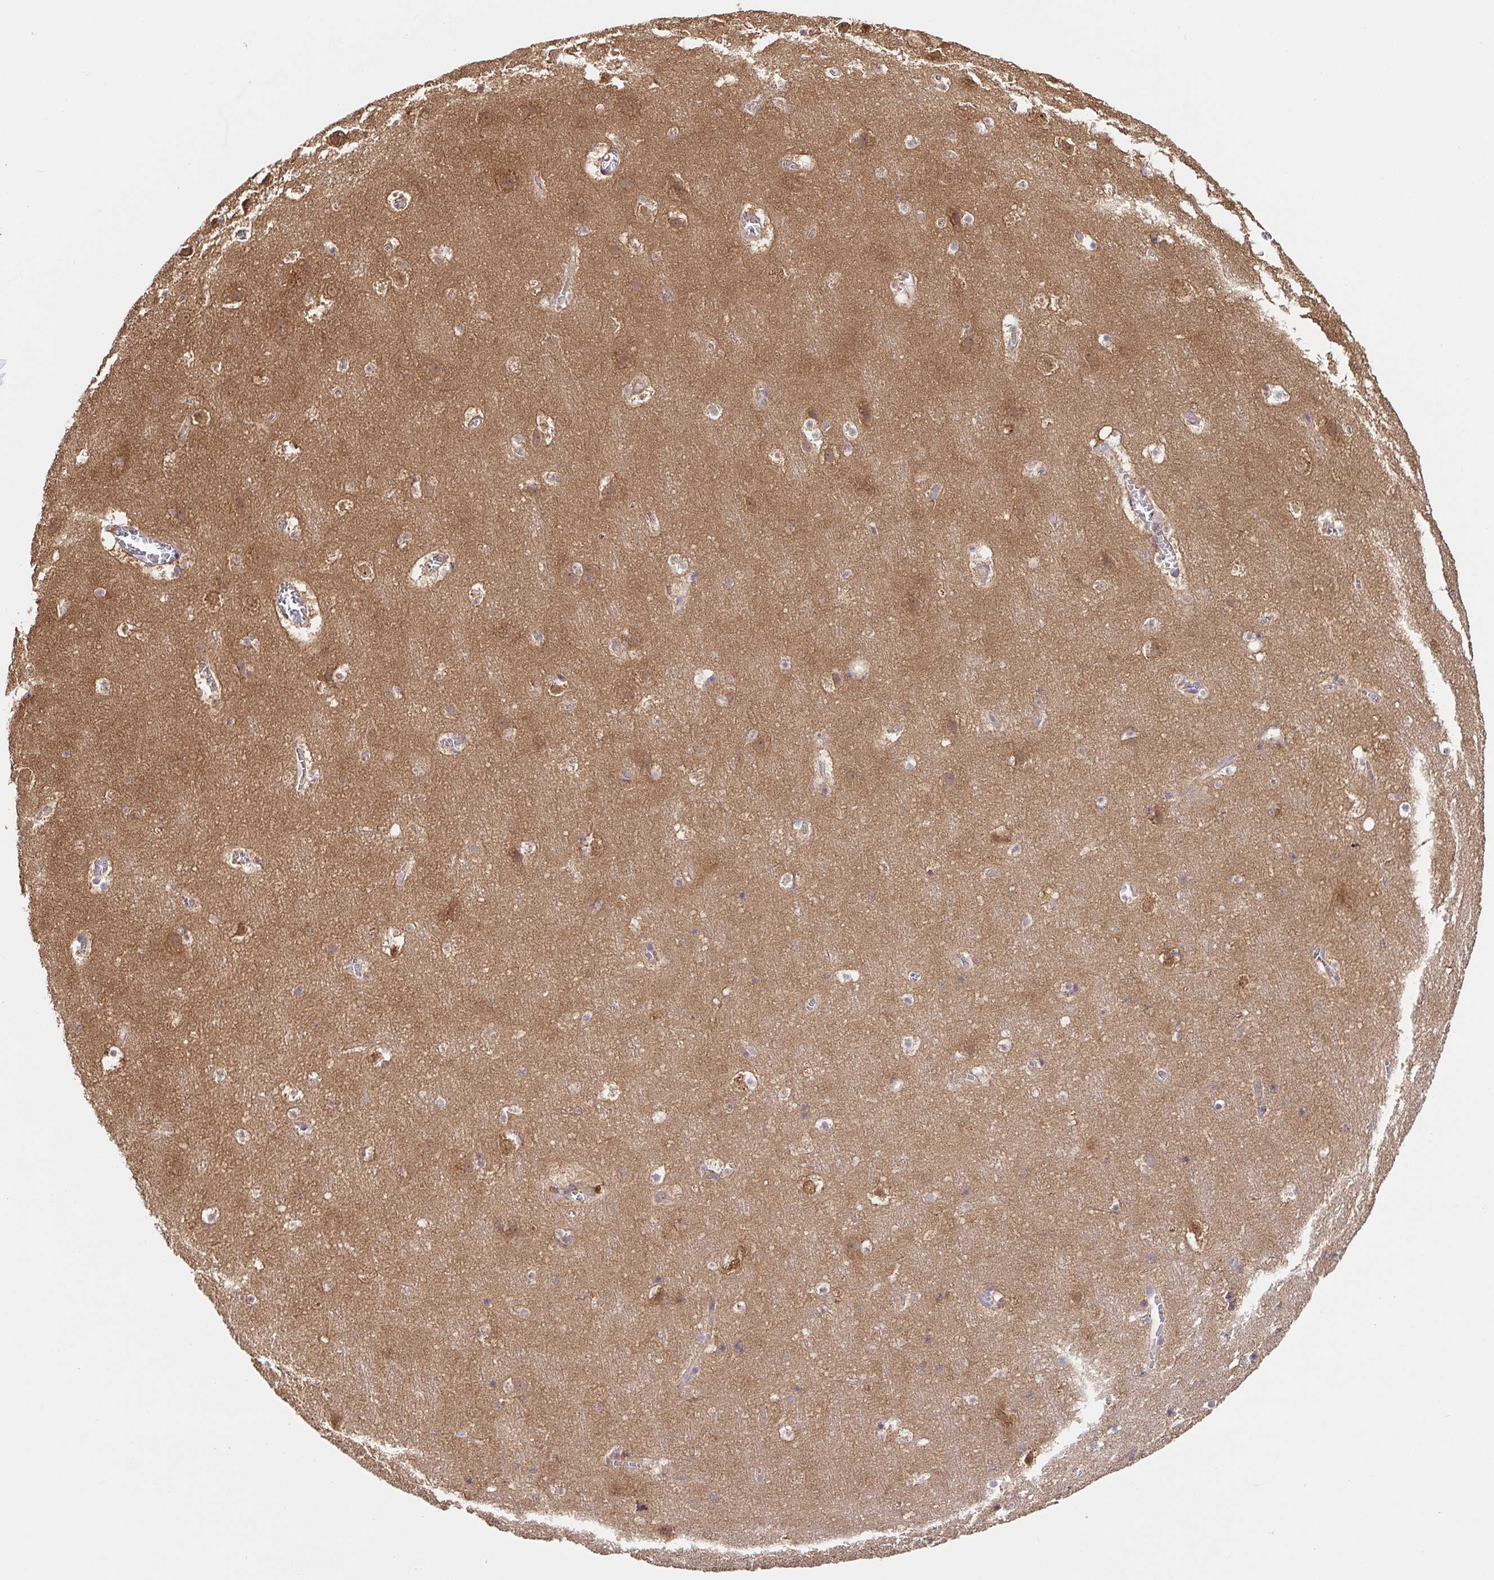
{"staining": {"intensity": "weak", "quantity": "25%-75%", "location": "cytoplasmic/membranous"}, "tissue": "cerebral cortex", "cell_type": "Endothelial cells", "image_type": "normal", "snomed": [{"axis": "morphology", "description": "Normal tissue, NOS"}, {"axis": "topography", "description": "Cerebral cortex"}], "caption": "There is low levels of weak cytoplasmic/membranous expression in endothelial cells of normal cerebral cortex, as demonstrated by immunohistochemical staining (brown color).", "gene": "HAGH", "patient": {"sex": "female", "age": 42}}